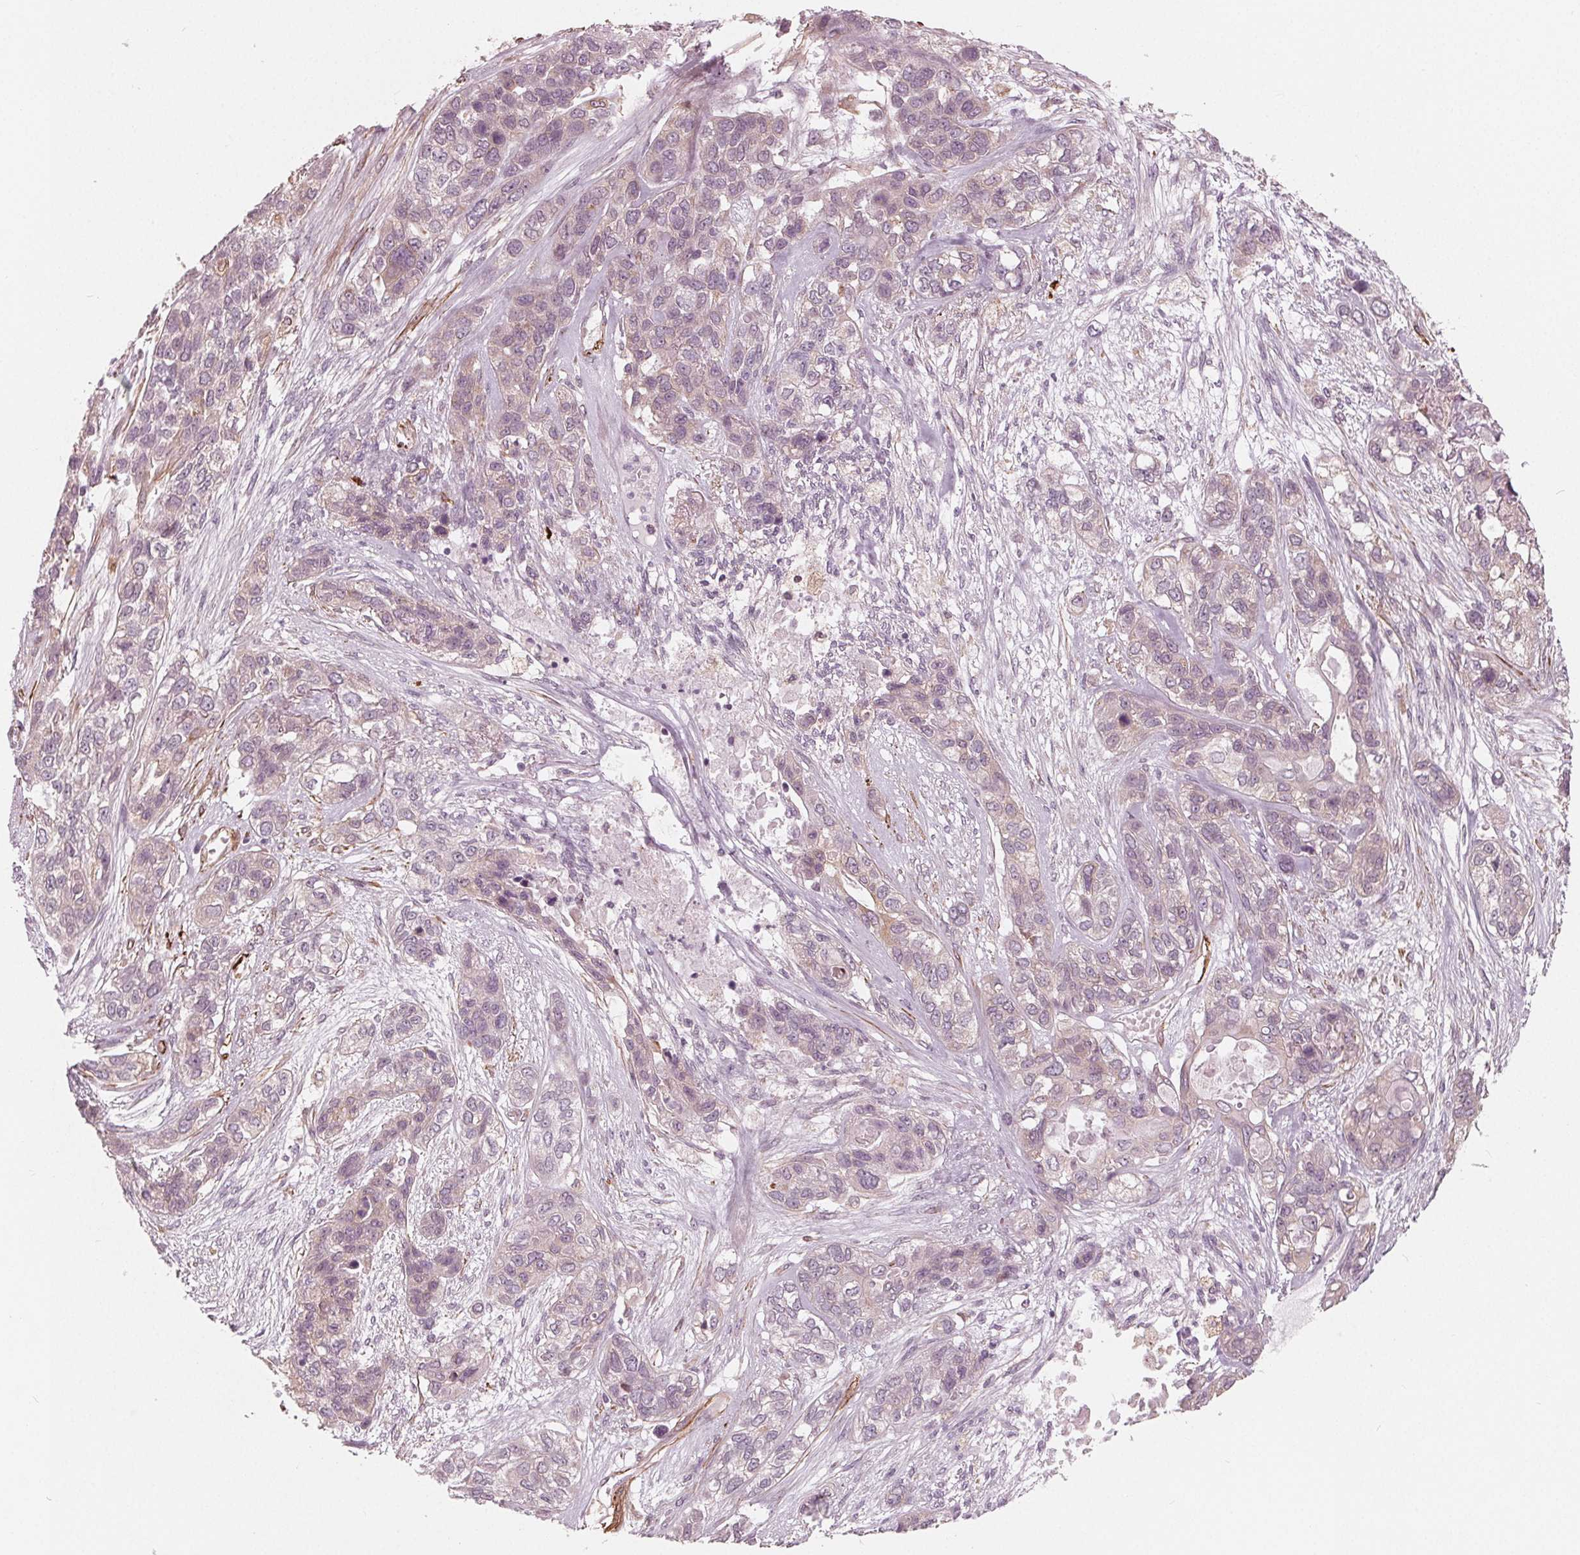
{"staining": {"intensity": "negative", "quantity": "none", "location": "none"}, "tissue": "lung cancer", "cell_type": "Tumor cells", "image_type": "cancer", "snomed": [{"axis": "morphology", "description": "Squamous cell carcinoma, NOS"}, {"axis": "topography", "description": "Lung"}], "caption": "High power microscopy photomicrograph of an IHC micrograph of lung cancer, revealing no significant staining in tumor cells.", "gene": "MIER3", "patient": {"sex": "female", "age": 70}}